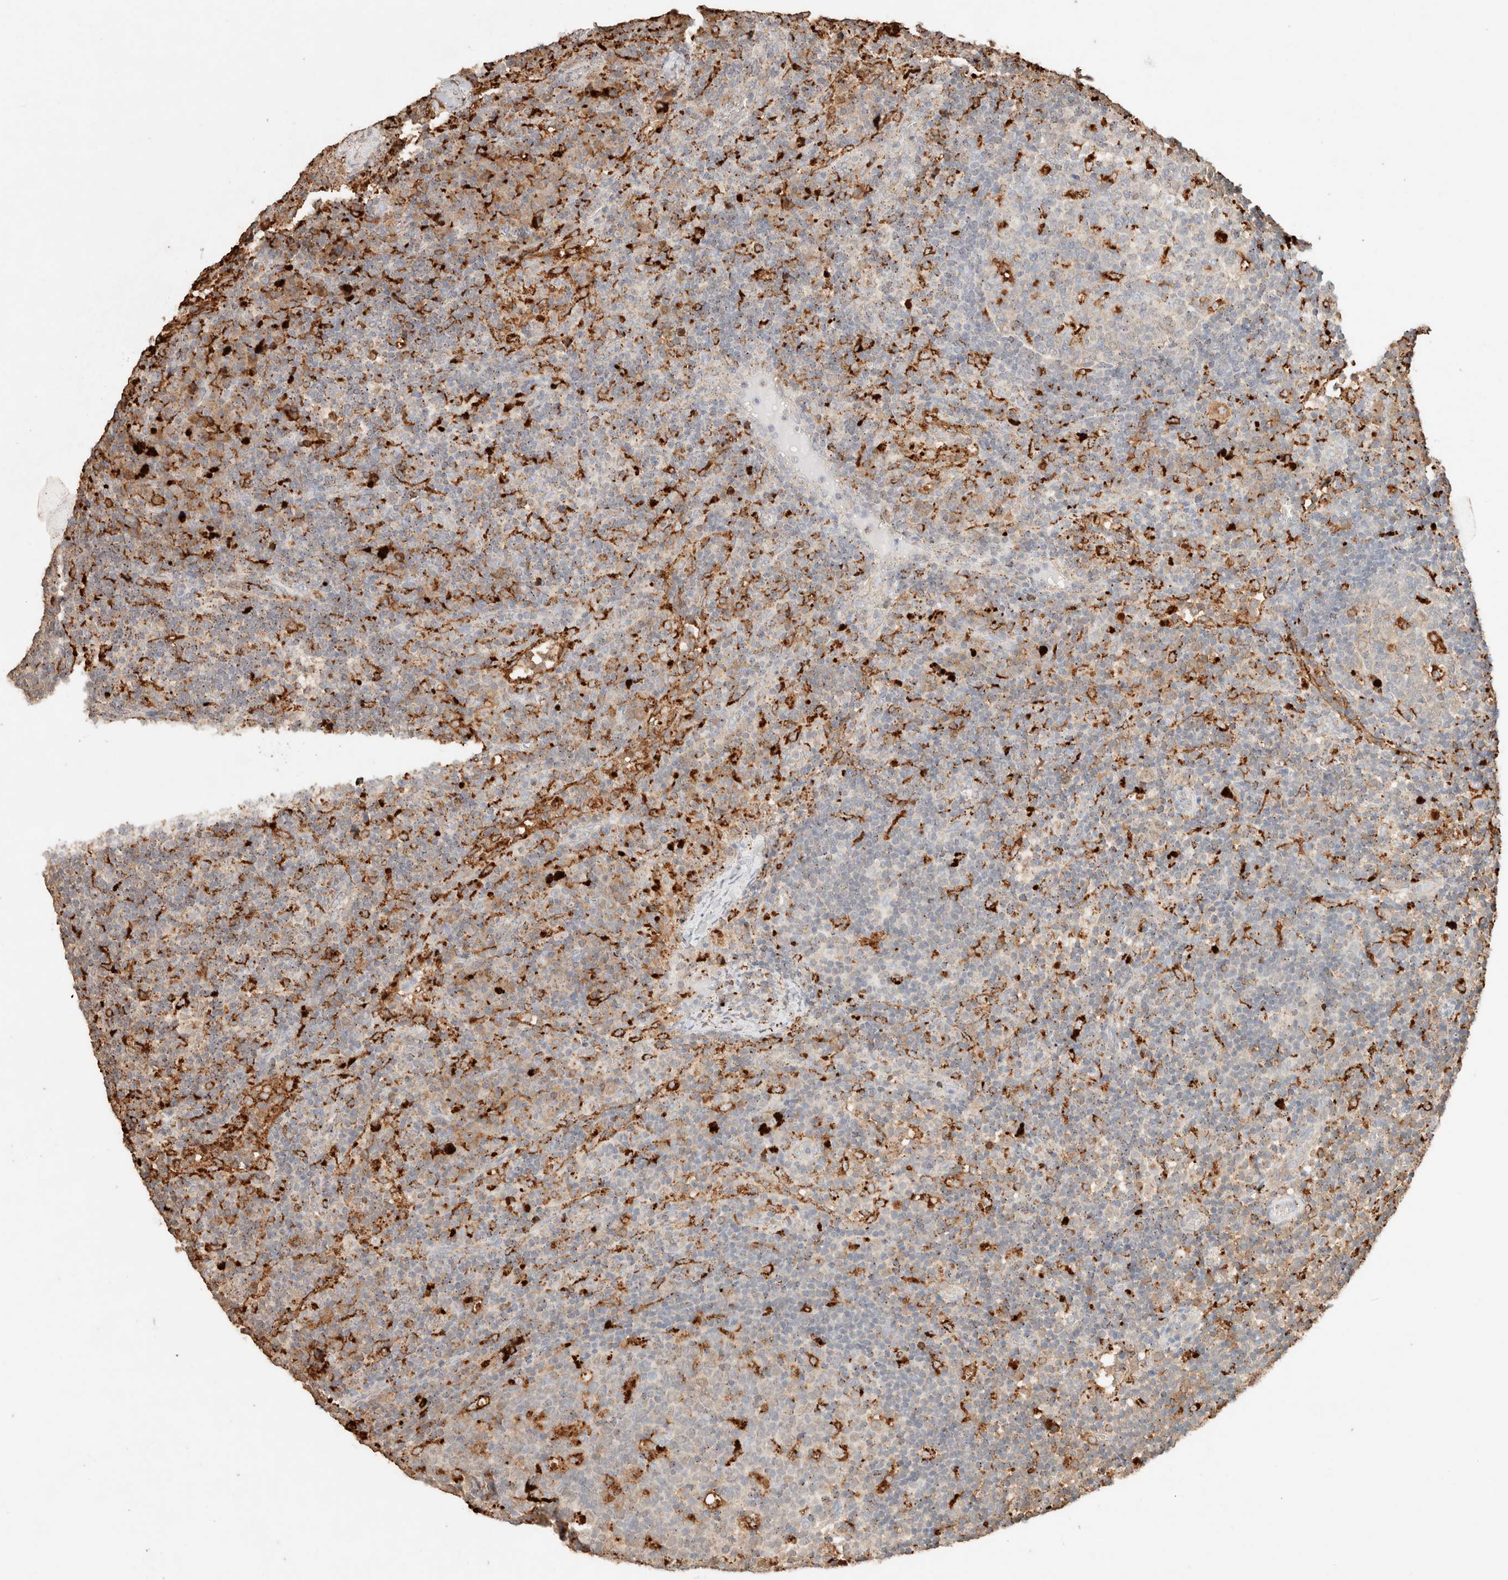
{"staining": {"intensity": "negative", "quantity": "none", "location": "none"}, "tissue": "lymph node", "cell_type": "Germinal center cells", "image_type": "normal", "snomed": [{"axis": "morphology", "description": "Normal tissue, NOS"}, {"axis": "morphology", "description": "Inflammation, NOS"}, {"axis": "topography", "description": "Lymph node"}], "caption": "Lymph node was stained to show a protein in brown. There is no significant staining in germinal center cells. Nuclei are stained in blue.", "gene": "CTSC", "patient": {"sex": "male", "age": 55}}